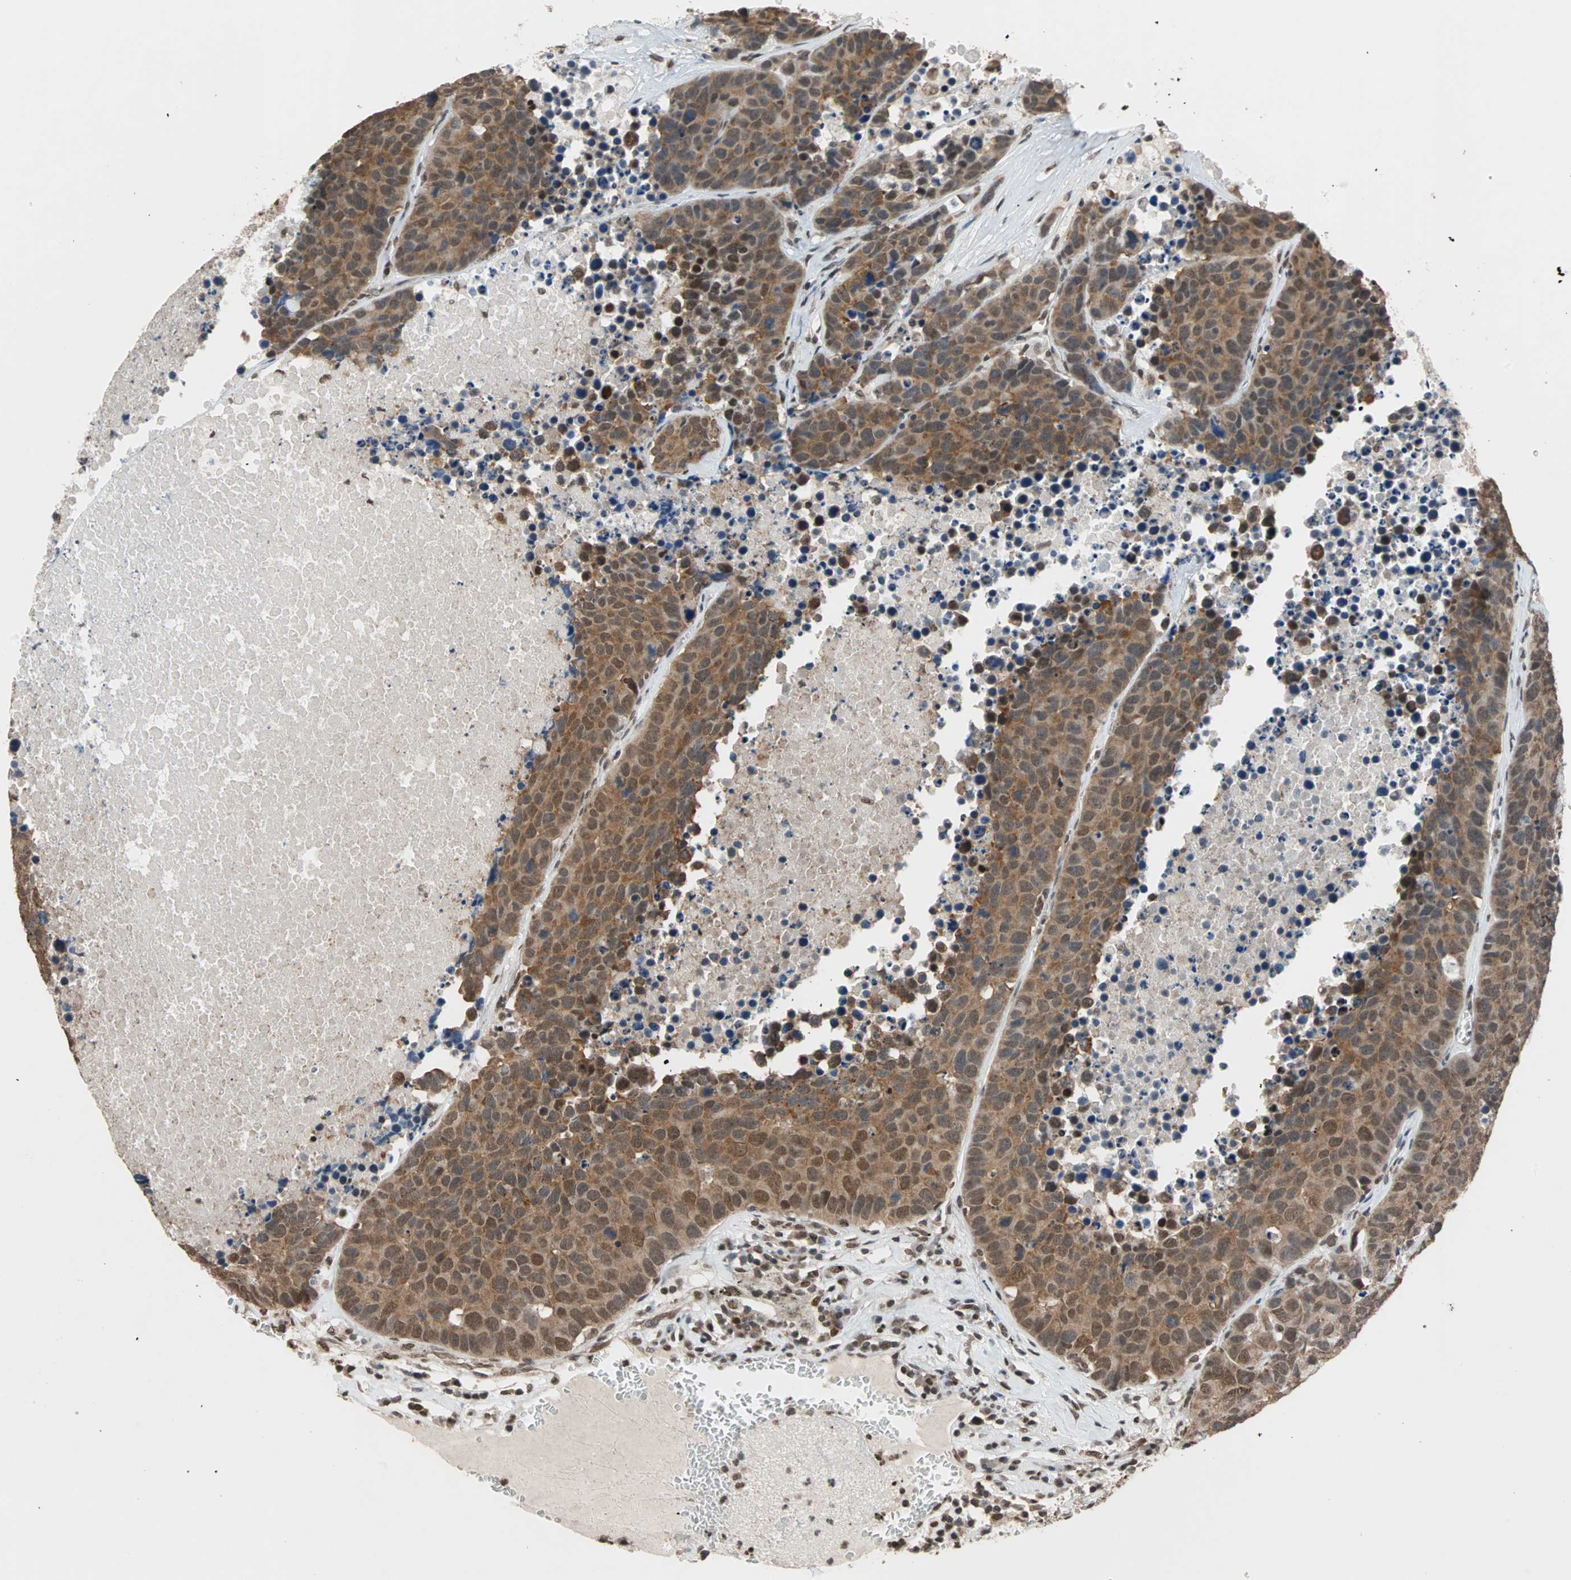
{"staining": {"intensity": "moderate", "quantity": ">75%", "location": "cytoplasmic/membranous,nuclear"}, "tissue": "carcinoid", "cell_type": "Tumor cells", "image_type": "cancer", "snomed": [{"axis": "morphology", "description": "Carcinoid, malignant, NOS"}, {"axis": "topography", "description": "Lung"}], "caption": "This histopathology image demonstrates immunohistochemistry staining of human carcinoid, with medium moderate cytoplasmic/membranous and nuclear staining in approximately >75% of tumor cells.", "gene": "DAZAP1", "patient": {"sex": "male", "age": 60}}